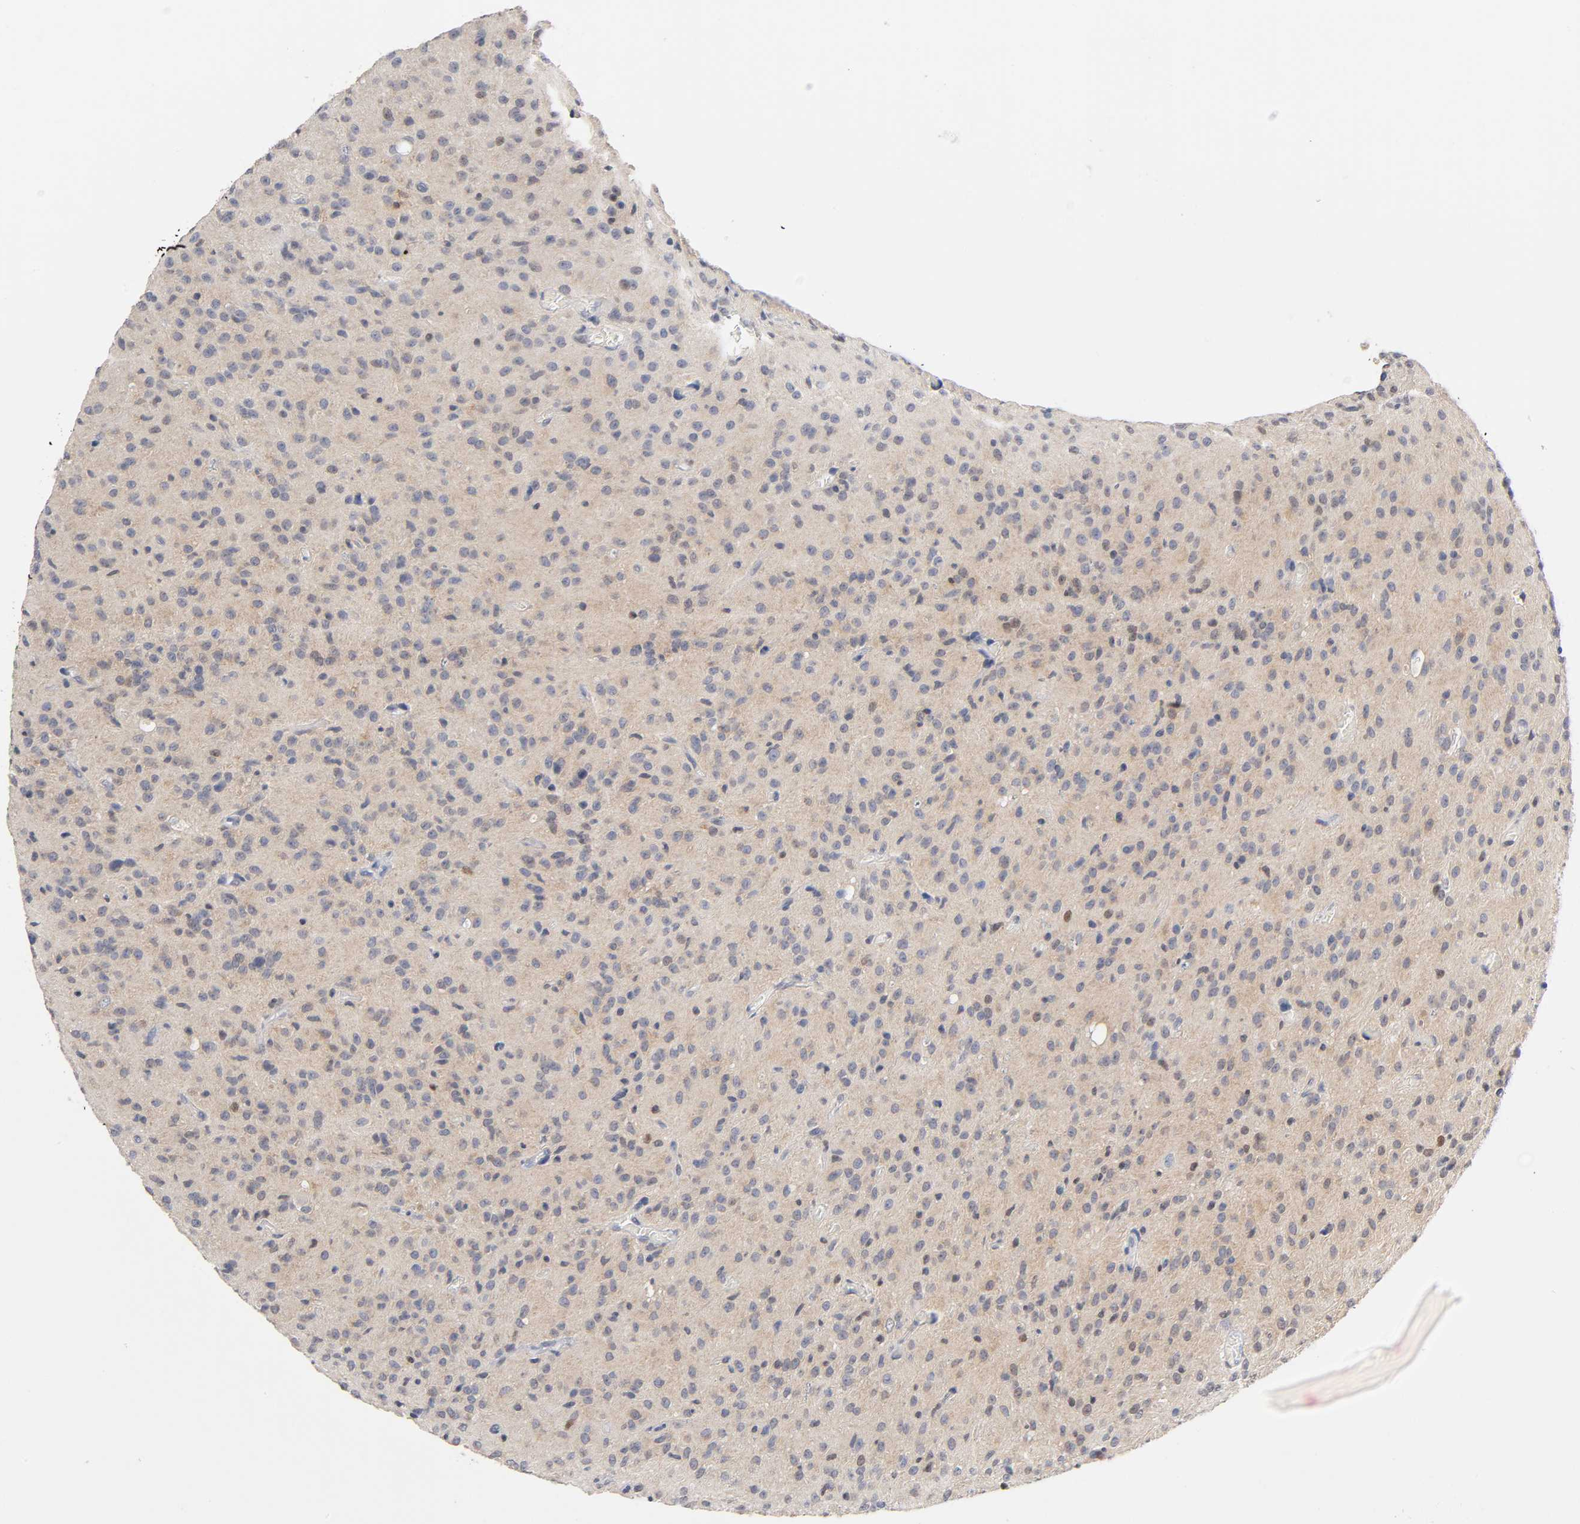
{"staining": {"intensity": "moderate", "quantity": "25%-75%", "location": "nuclear"}, "tissue": "glioma", "cell_type": "Tumor cells", "image_type": "cancer", "snomed": [{"axis": "morphology", "description": "Glioma, malignant, High grade"}, {"axis": "topography", "description": "Brain"}], "caption": "Glioma was stained to show a protein in brown. There is medium levels of moderate nuclear expression in about 25%-75% of tumor cells.", "gene": "NFATC1", "patient": {"sex": "female", "age": 59}}